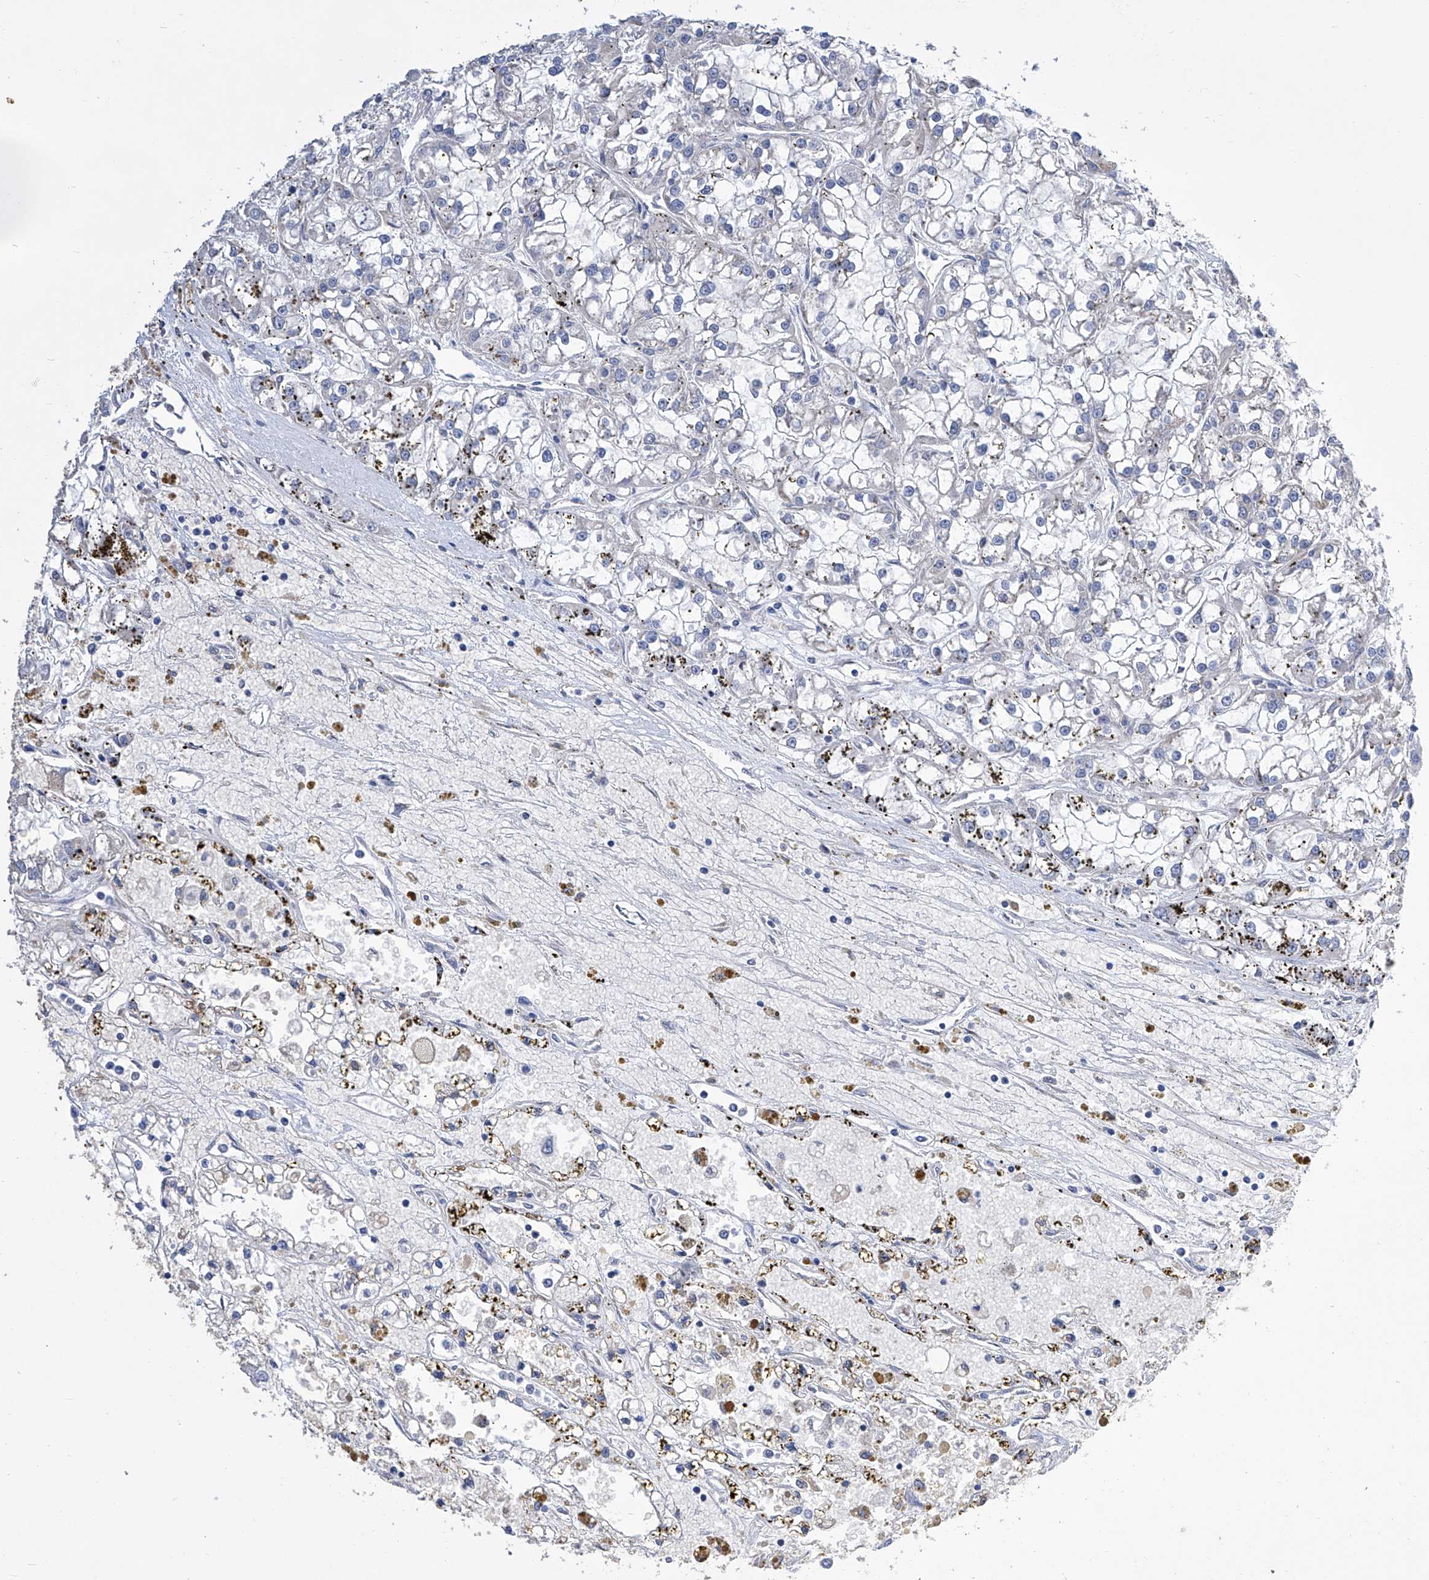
{"staining": {"intensity": "negative", "quantity": "none", "location": "none"}, "tissue": "renal cancer", "cell_type": "Tumor cells", "image_type": "cancer", "snomed": [{"axis": "morphology", "description": "Adenocarcinoma, NOS"}, {"axis": "topography", "description": "Kidney"}], "caption": "The micrograph shows no significant positivity in tumor cells of adenocarcinoma (renal).", "gene": "TJAP1", "patient": {"sex": "female", "age": 52}}